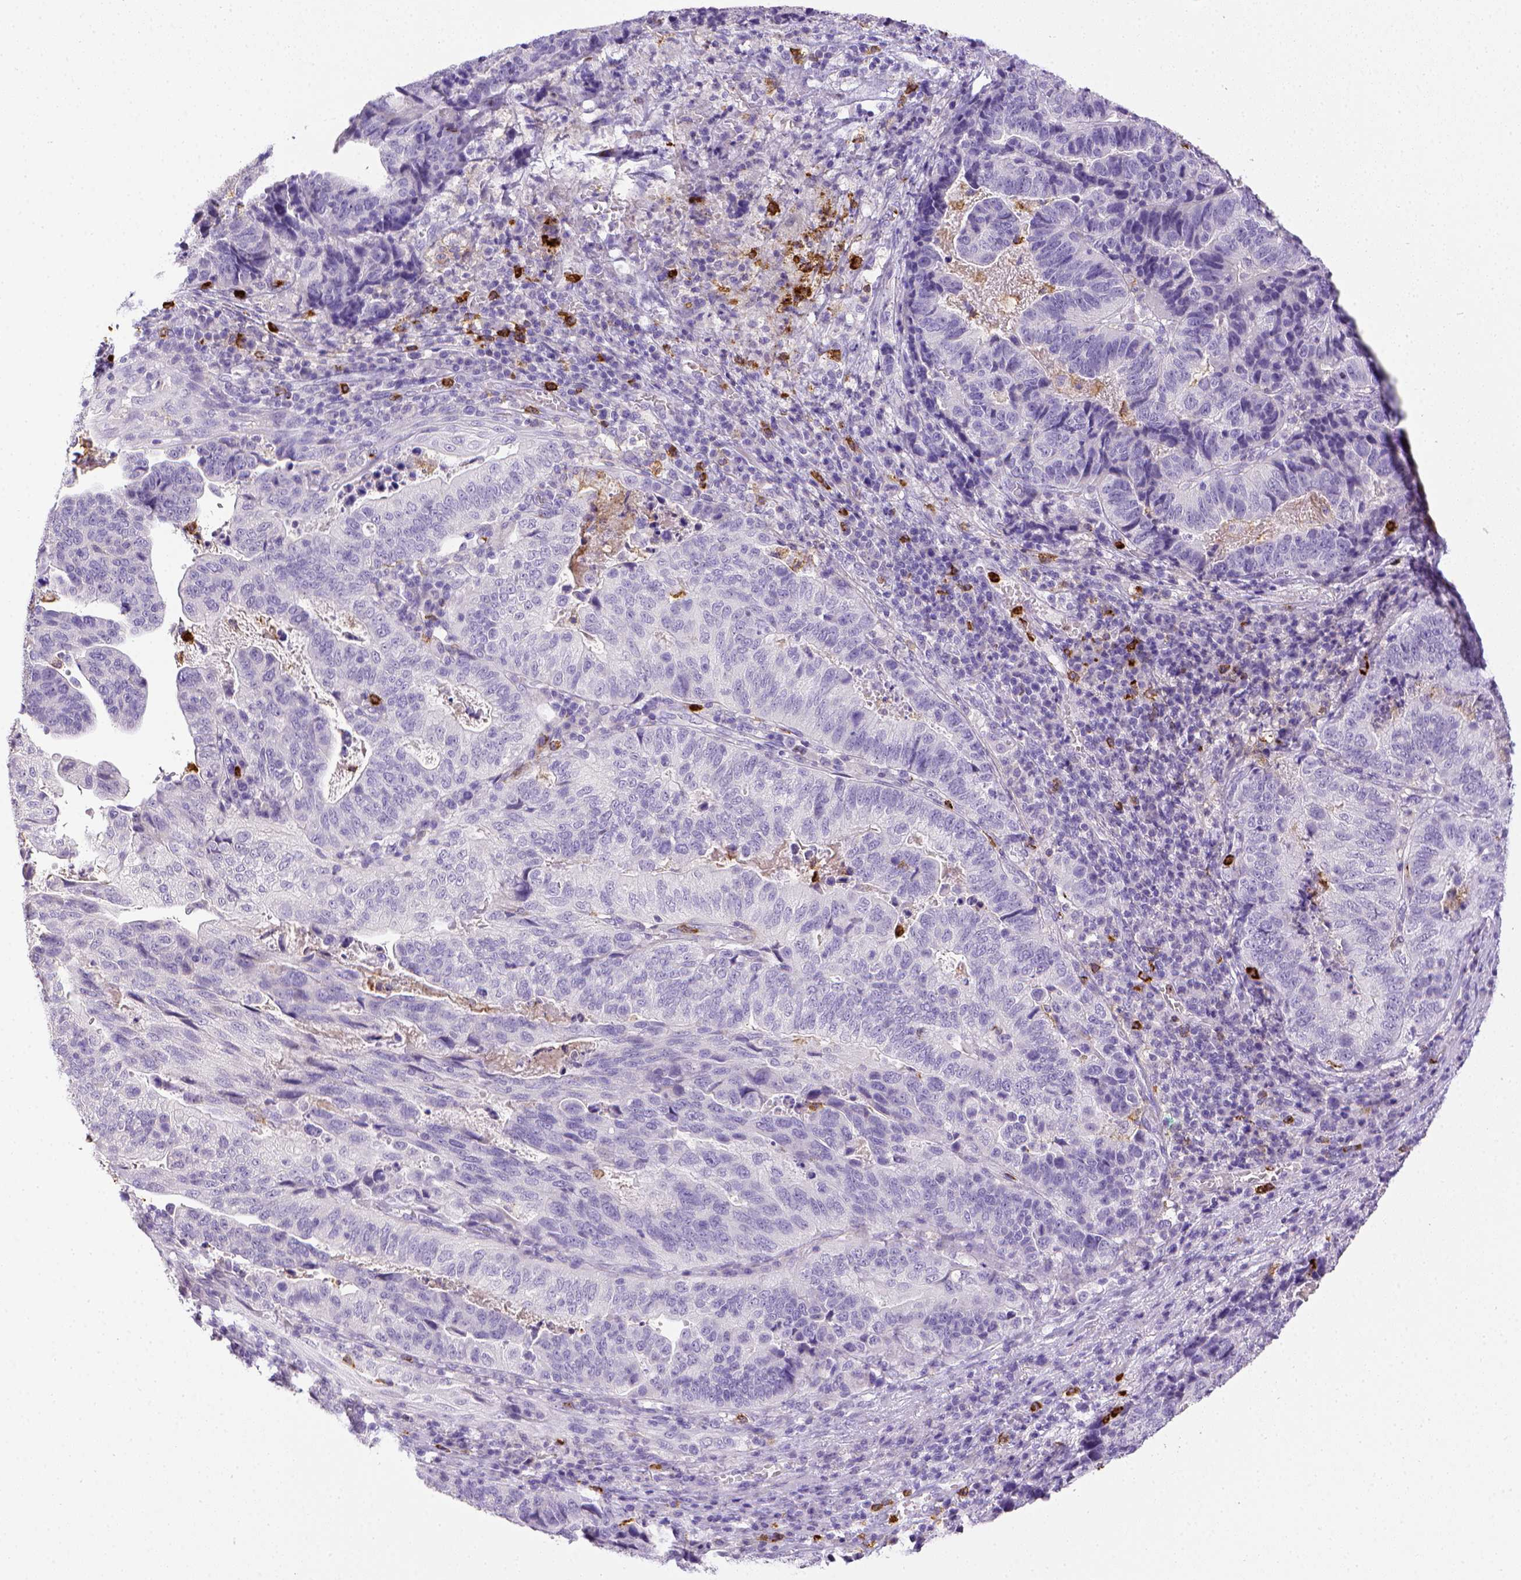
{"staining": {"intensity": "negative", "quantity": "none", "location": "none"}, "tissue": "stomach cancer", "cell_type": "Tumor cells", "image_type": "cancer", "snomed": [{"axis": "morphology", "description": "Adenocarcinoma, NOS"}, {"axis": "topography", "description": "Stomach, upper"}], "caption": "Stomach cancer was stained to show a protein in brown. There is no significant expression in tumor cells.", "gene": "ITGAM", "patient": {"sex": "female", "age": 67}}